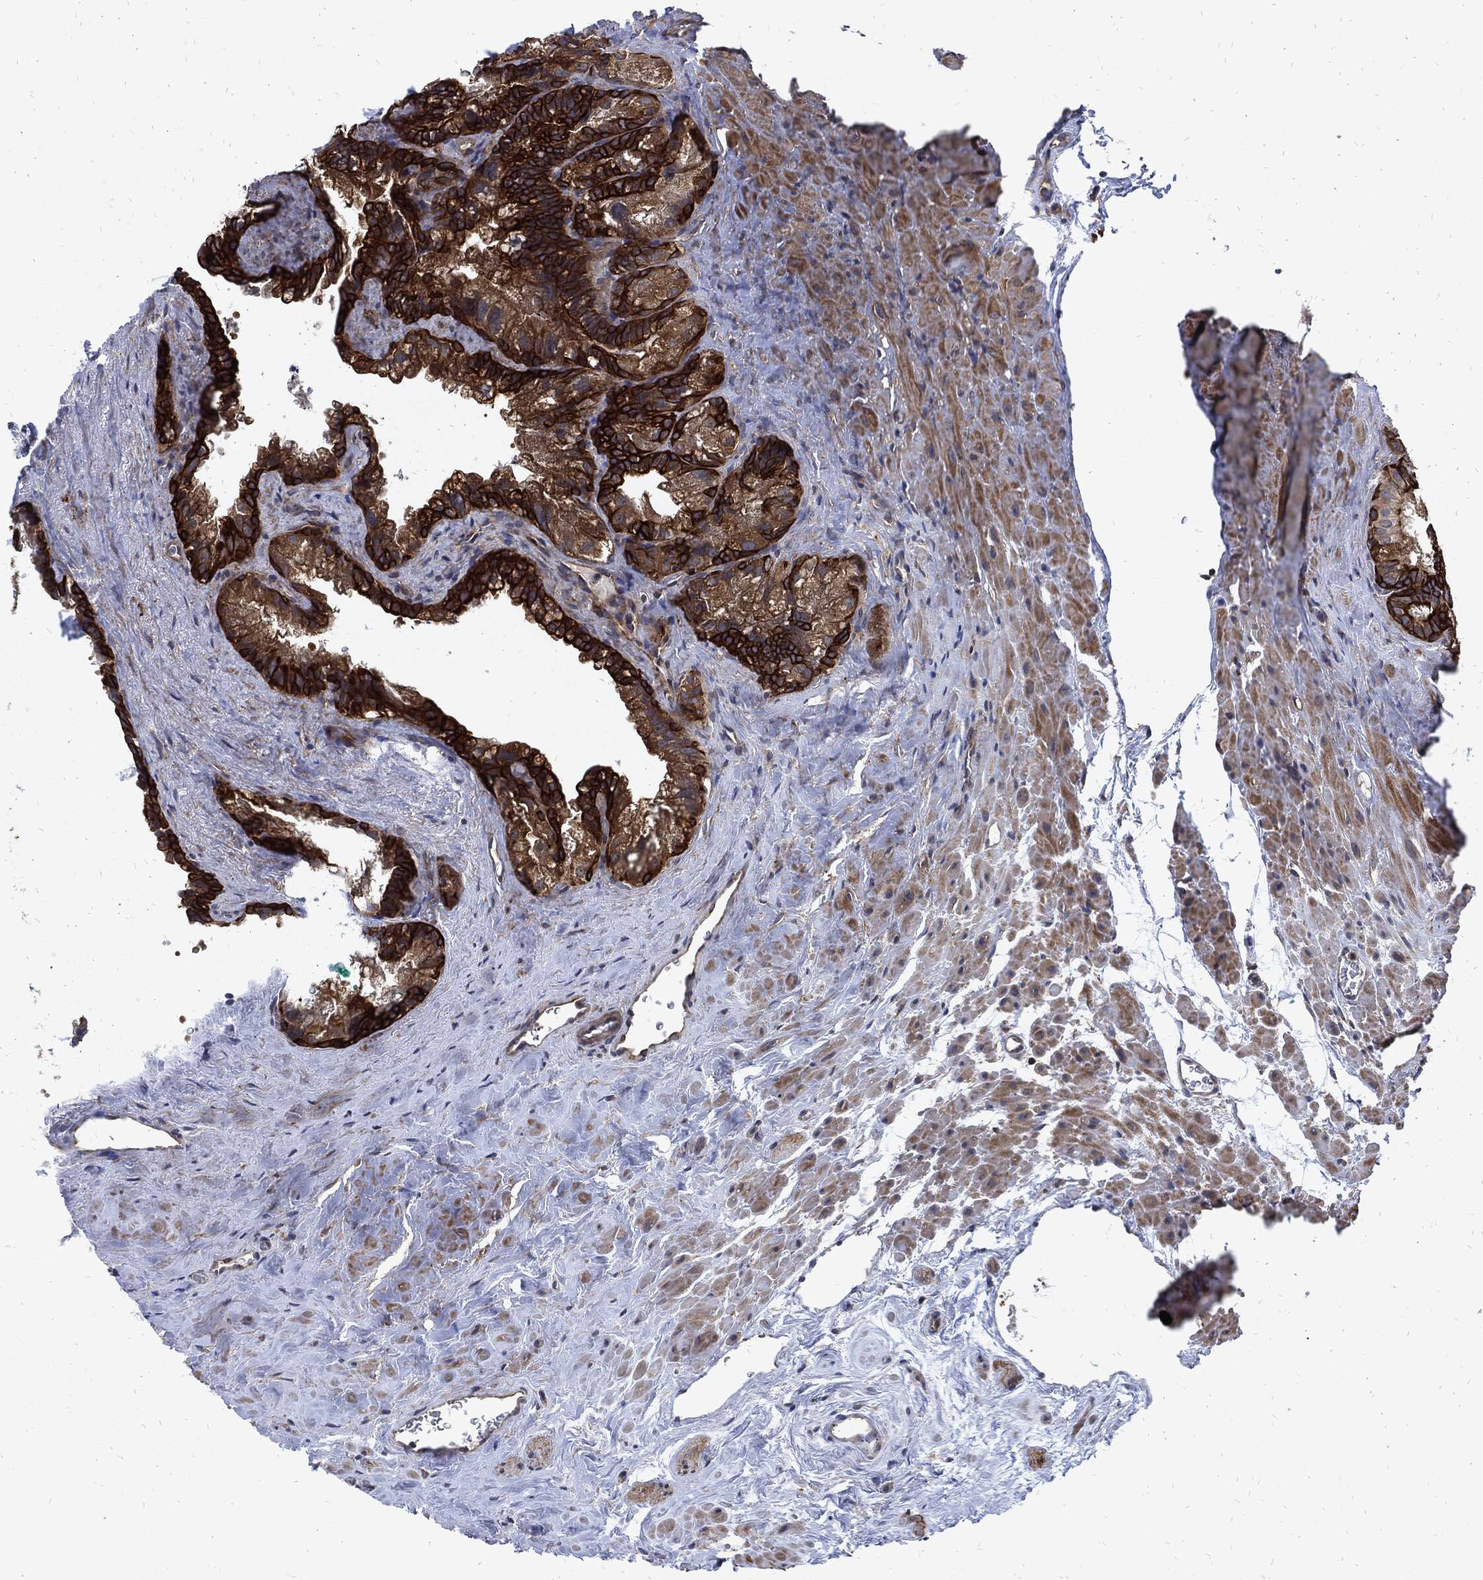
{"staining": {"intensity": "strong", "quantity": ">75%", "location": "cytoplasmic/membranous"}, "tissue": "seminal vesicle", "cell_type": "Glandular cells", "image_type": "normal", "snomed": [{"axis": "morphology", "description": "Normal tissue, NOS"}, {"axis": "topography", "description": "Seminal veicle"}], "caption": "High-power microscopy captured an immunohistochemistry (IHC) image of benign seminal vesicle, revealing strong cytoplasmic/membranous expression in about >75% of glandular cells. The protein is shown in brown color, while the nuclei are stained blue.", "gene": "DCTN1", "patient": {"sex": "male", "age": 72}}